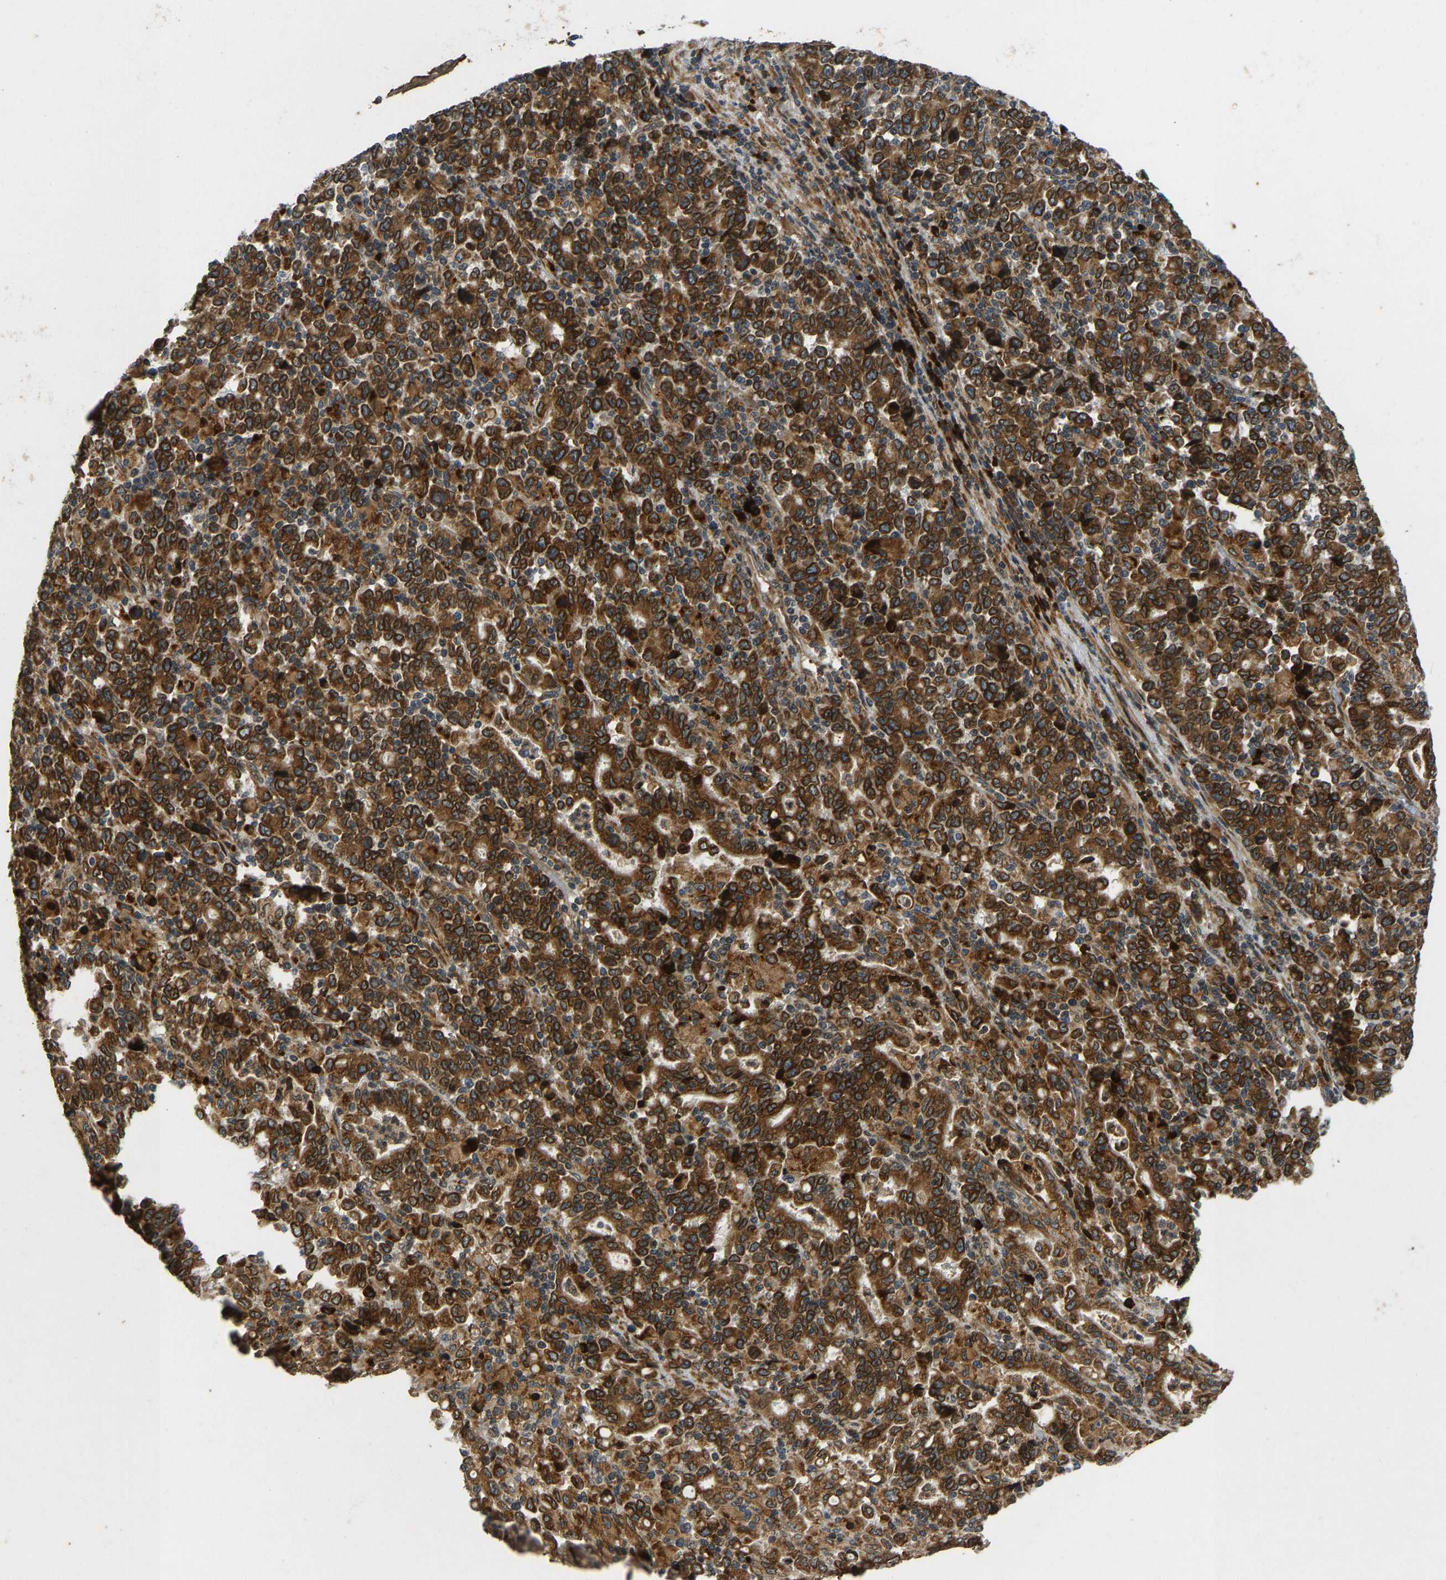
{"staining": {"intensity": "strong", "quantity": ">75%", "location": "cytoplasmic/membranous"}, "tissue": "stomach cancer", "cell_type": "Tumor cells", "image_type": "cancer", "snomed": [{"axis": "morphology", "description": "Adenocarcinoma, NOS"}, {"axis": "topography", "description": "Stomach, upper"}], "caption": "Brown immunohistochemical staining in stomach cancer displays strong cytoplasmic/membranous expression in approximately >75% of tumor cells. The protein of interest is stained brown, and the nuclei are stained in blue (DAB (3,3'-diaminobenzidine) IHC with brightfield microscopy, high magnification).", "gene": "RPN2", "patient": {"sex": "male", "age": 69}}